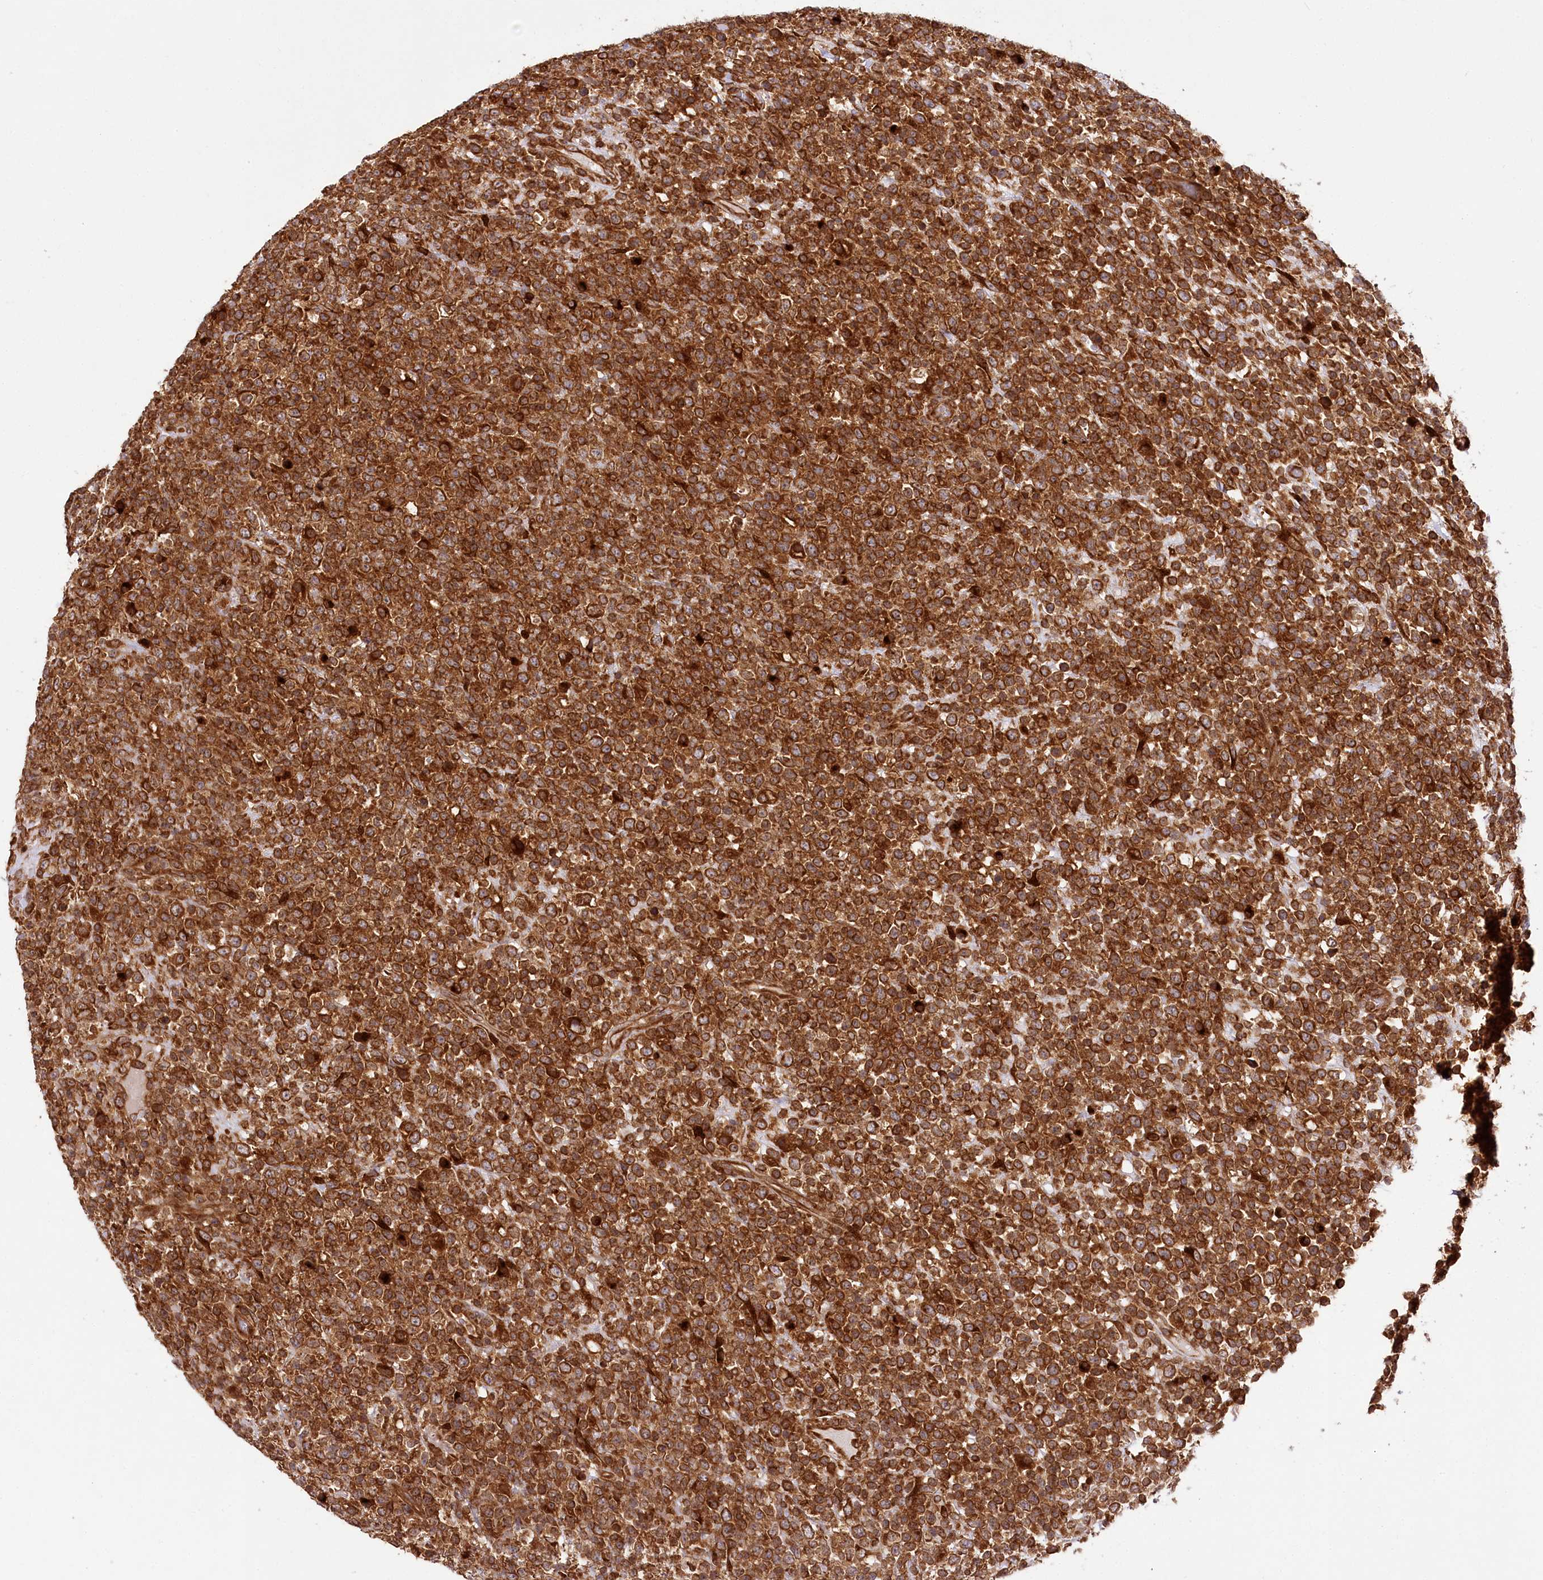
{"staining": {"intensity": "strong", "quantity": ">75%", "location": "cytoplasmic/membranous"}, "tissue": "lymphoma", "cell_type": "Tumor cells", "image_type": "cancer", "snomed": [{"axis": "morphology", "description": "Malignant lymphoma, non-Hodgkin's type, High grade"}, {"axis": "topography", "description": "Colon"}], "caption": "The immunohistochemical stain shows strong cytoplasmic/membranous expression in tumor cells of lymphoma tissue.", "gene": "COPG1", "patient": {"sex": "female", "age": 53}}